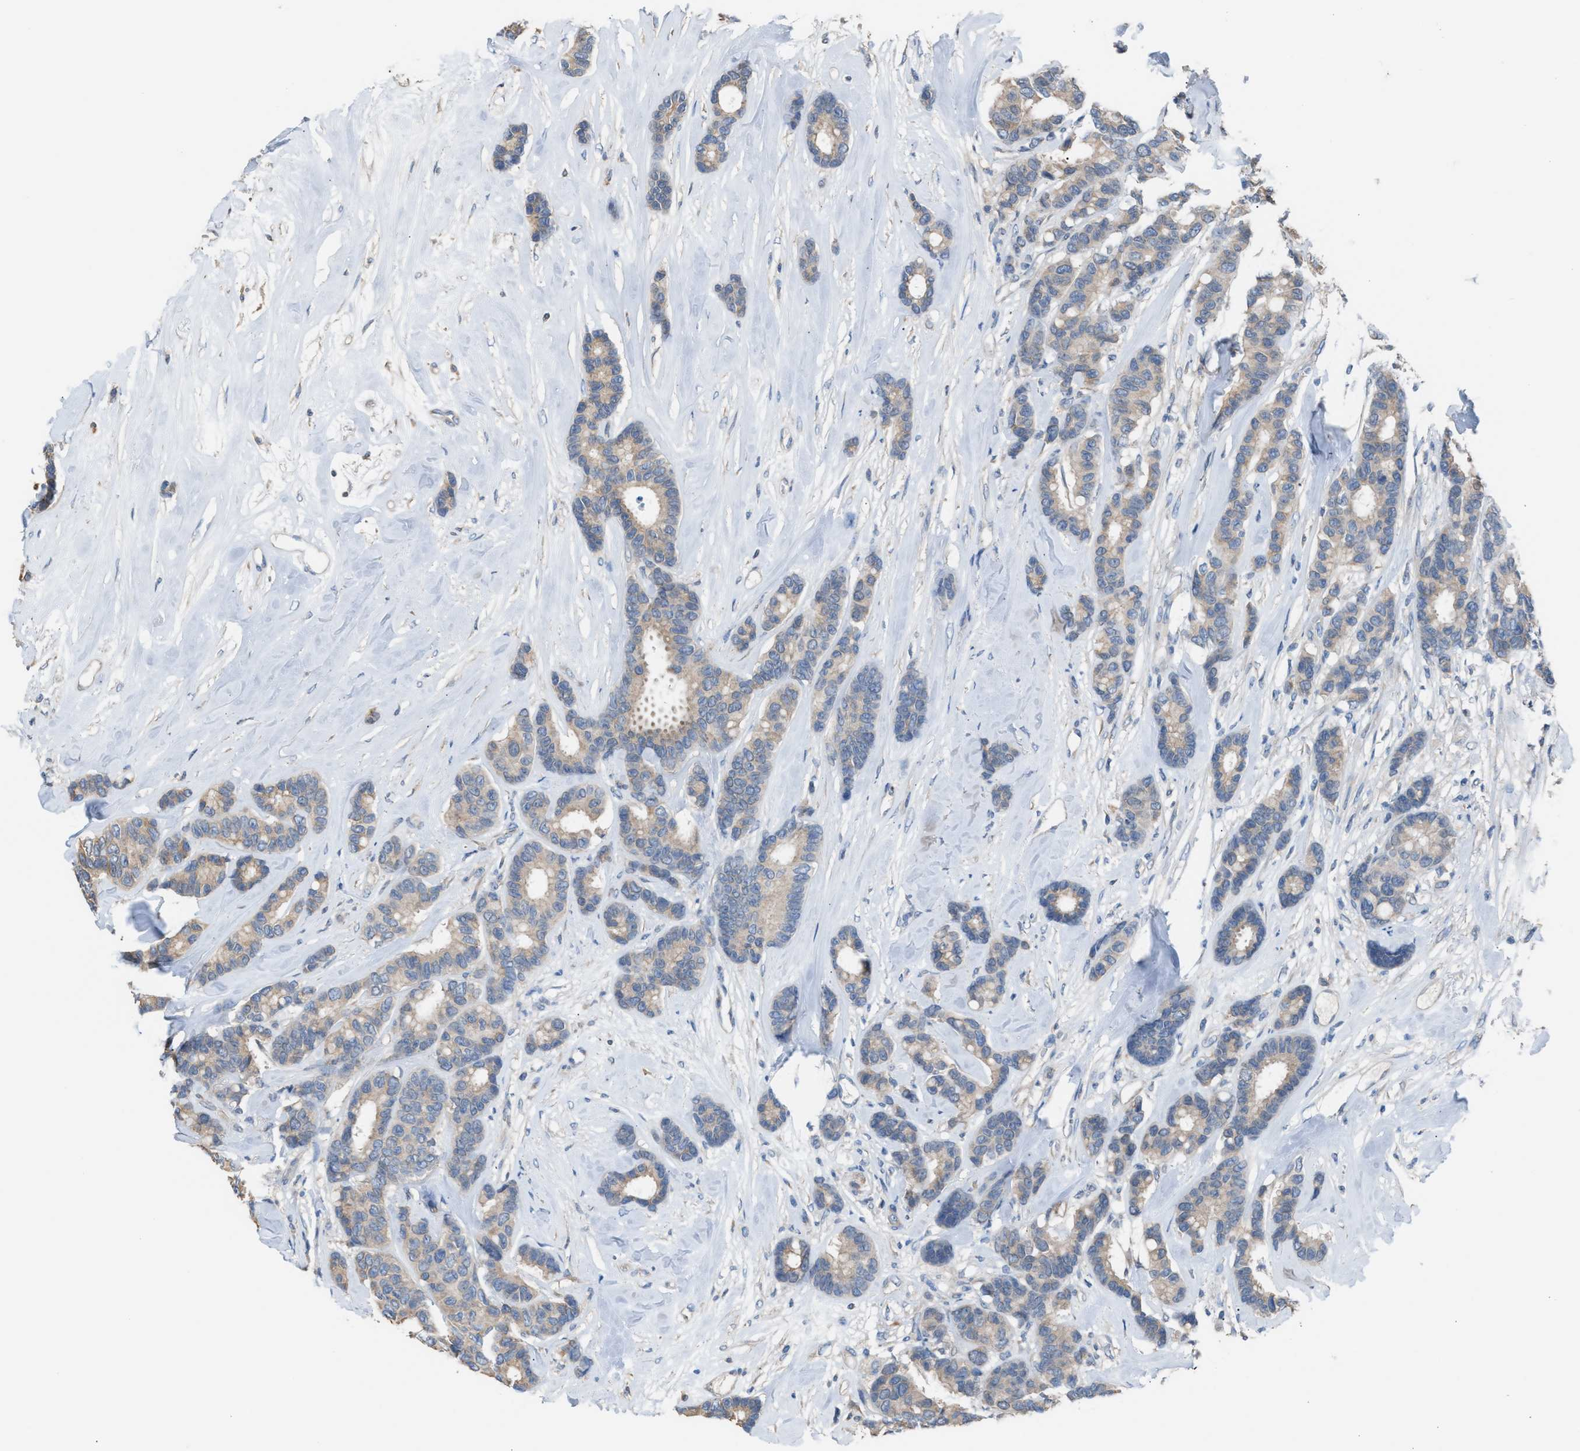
{"staining": {"intensity": "weak", "quantity": ">75%", "location": "cytoplasmic/membranous"}, "tissue": "breast cancer", "cell_type": "Tumor cells", "image_type": "cancer", "snomed": [{"axis": "morphology", "description": "Duct carcinoma"}, {"axis": "topography", "description": "Breast"}], "caption": "Weak cytoplasmic/membranous expression for a protein is appreciated in approximately >75% of tumor cells of breast cancer (invasive ductal carcinoma) using immunohistochemistry (IHC).", "gene": "NQO2", "patient": {"sex": "female", "age": 87}}